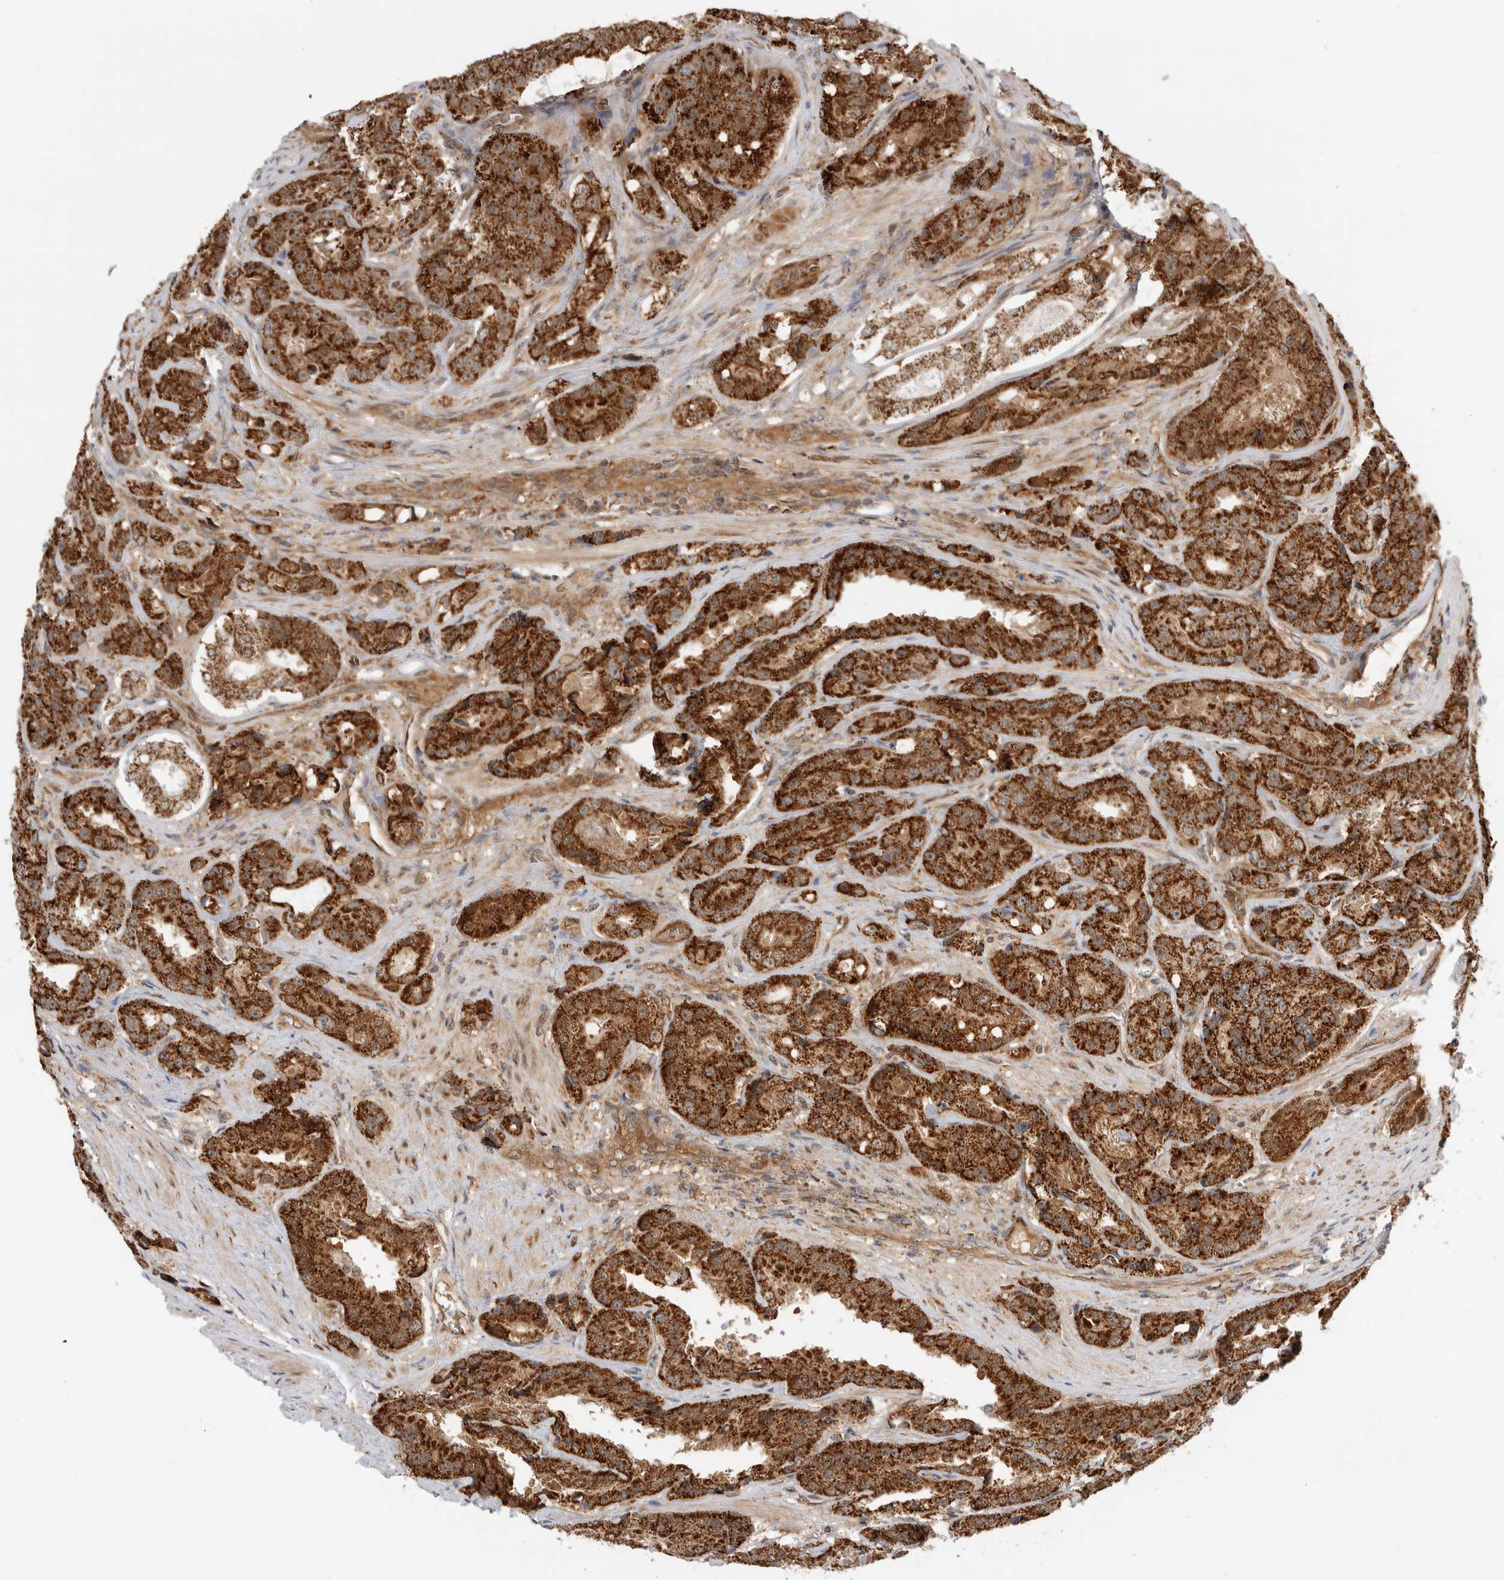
{"staining": {"intensity": "strong", "quantity": ">75%", "location": "cytoplasmic/membranous"}, "tissue": "prostate cancer", "cell_type": "Tumor cells", "image_type": "cancer", "snomed": [{"axis": "morphology", "description": "Adenocarcinoma, High grade"}, {"axis": "topography", "description": "Prostate"}], "caption": "This is a micrograph of immunohistochemistry (IHC) staining of prostate cancer, which shows strong staining in the cytoplasmic/membranous of tumor cells.", "gene": "DCAF8", "patient": {"sex": "male", "age": 60}}